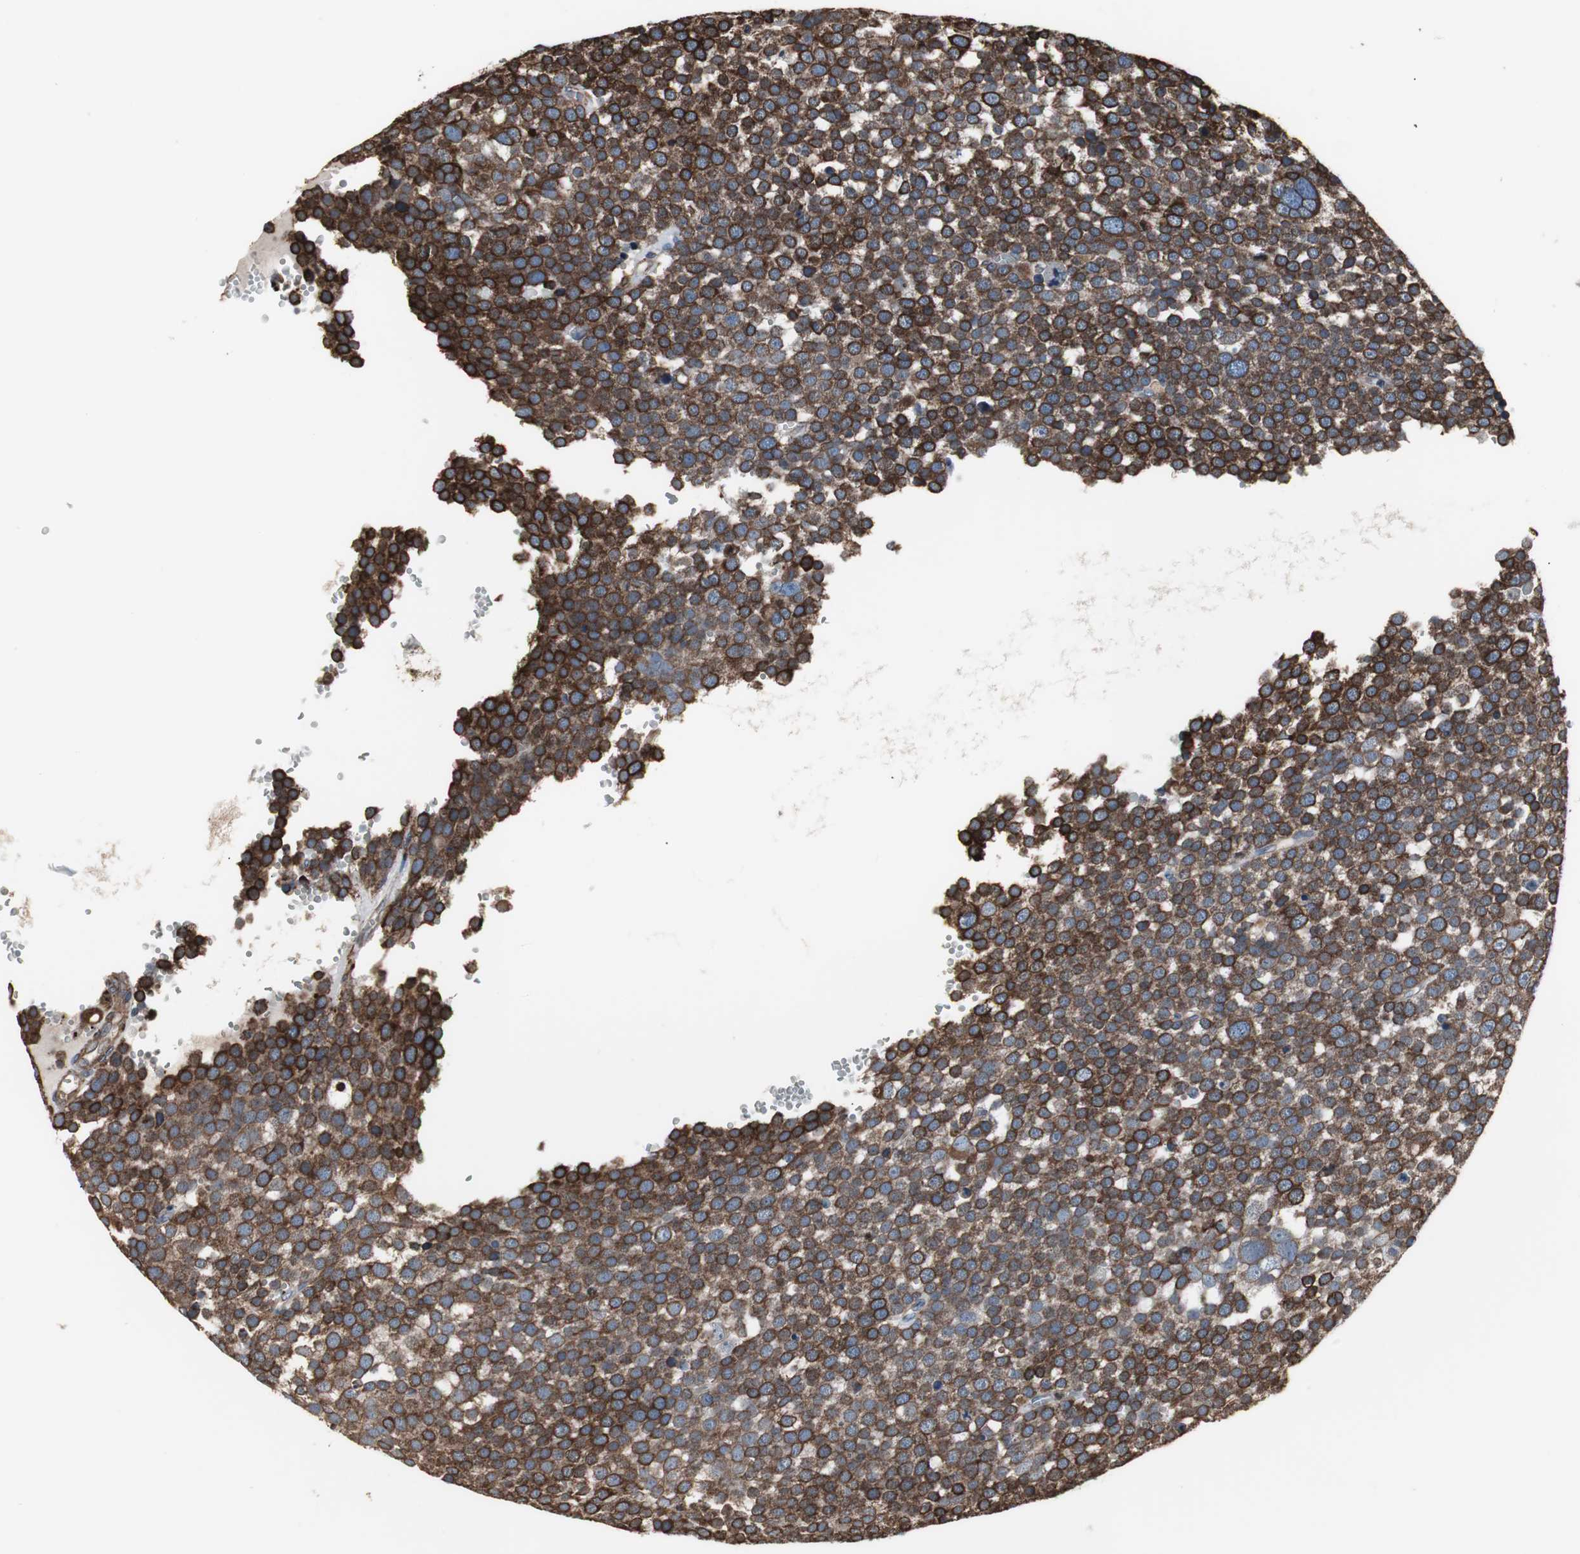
{"staining": {"intensity": "strong", "quantity": ">75%", "location": "cytoplasmic/membranous"}, "tissue": "testis cancer", "cell_type": "Tumor cells", "image_type": "cancer", "snomed": [{"axis": "morphology", "description": "Seminoma, NOS"}, {"axis": "topography", "description": "Testis"}], "caption": "Immunohistochemistry (IHC) of human testis seminoma reveals high levels of strong cytoplasmic/membranous expression in about >75% of tumor cells.", "gene": "CALU", "patient": {"sex": "male", "age": 71}}